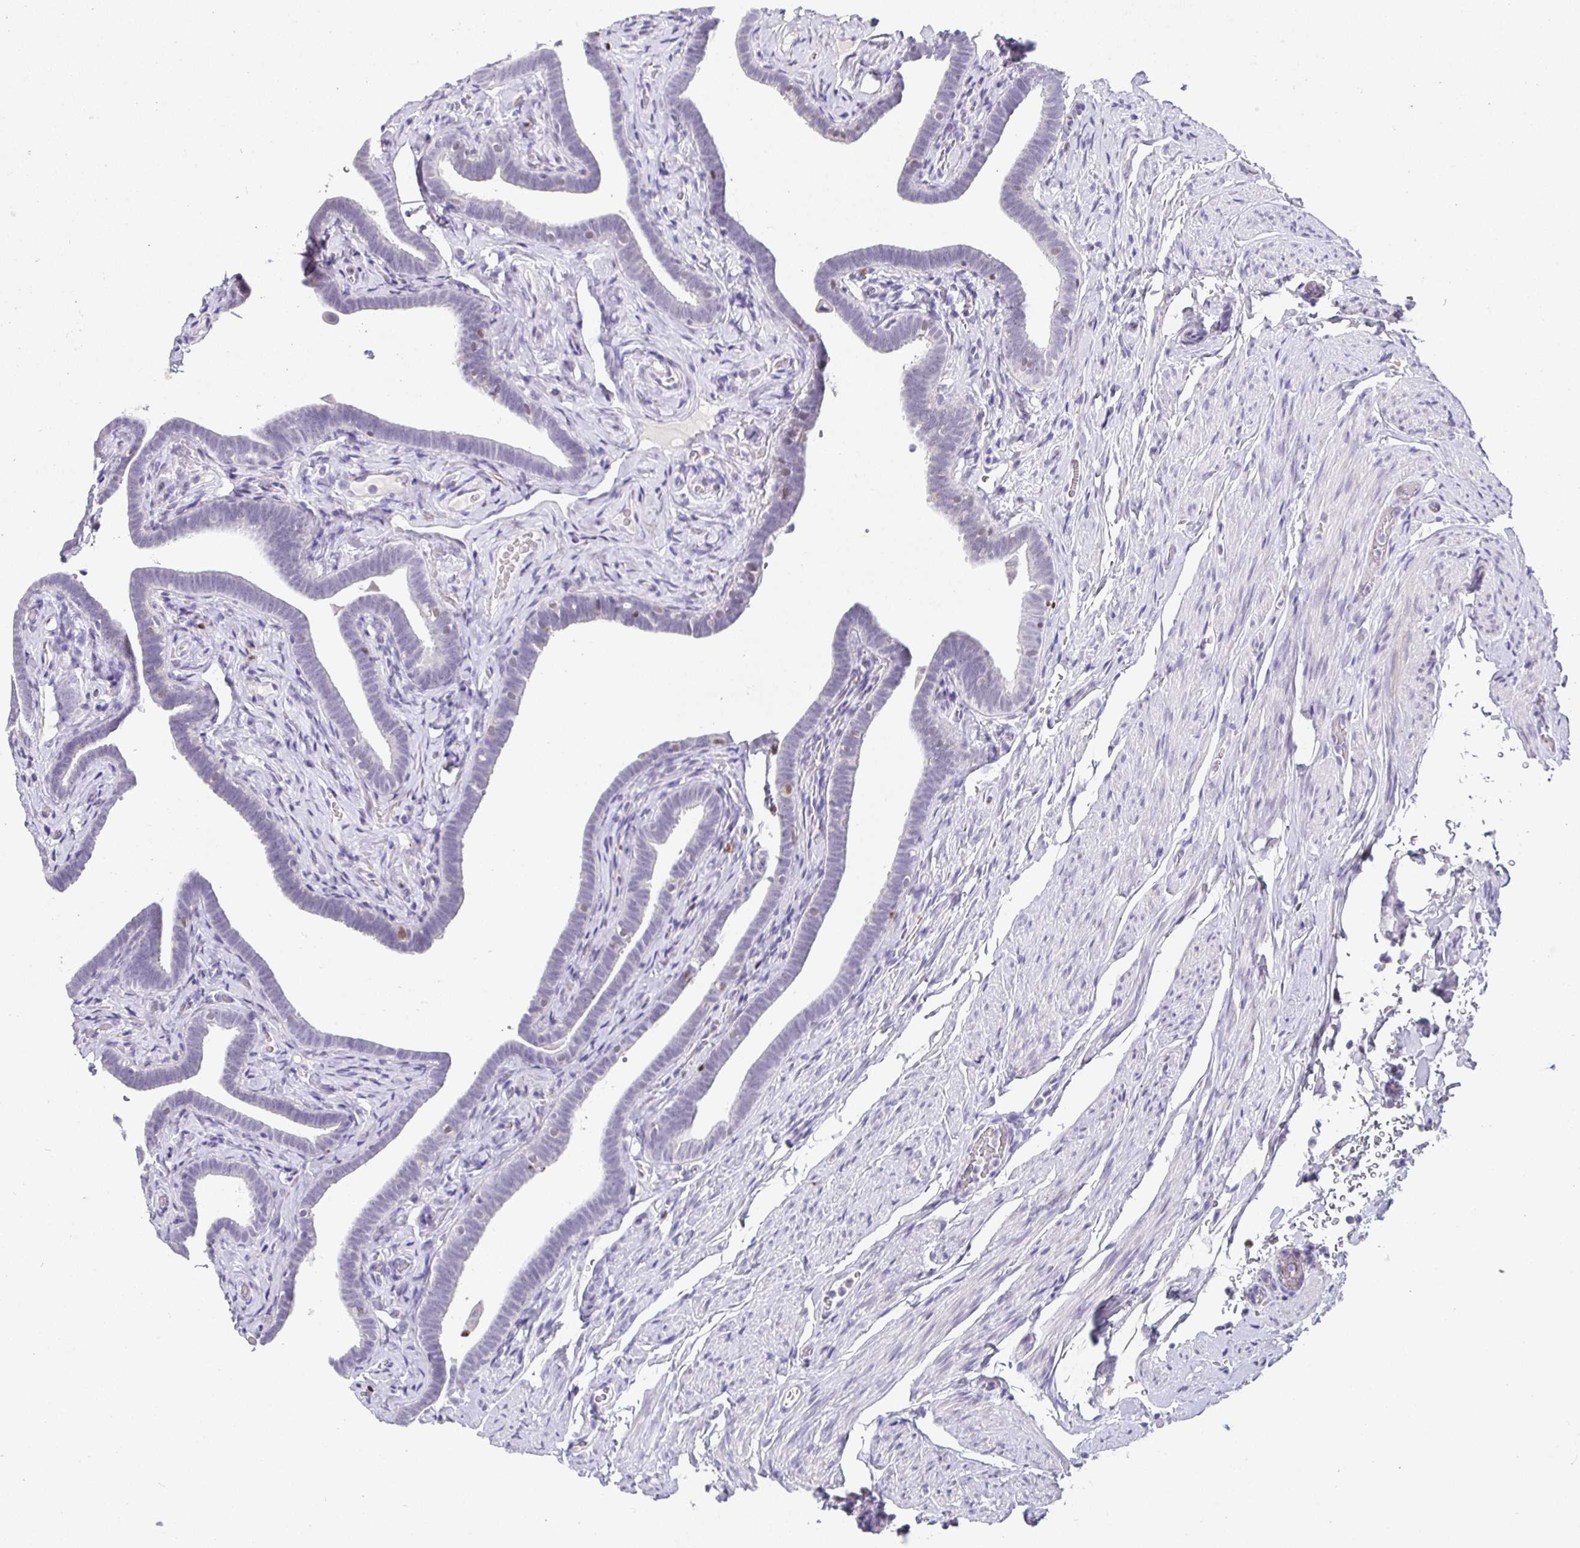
{"staining": {"intensity": "negative", "quantity": "none", "location": "none"}, "tissue": "fallopian tube", "cell_type": "Glandular cells", "image_type": "normal", "snomed": [{"axis": "morphology", "description": "Normal tissue, NOS"}, {"axis": "topography", "description": "Fallopian tube"}], "caption": "Protein analysis of normal fallopian tube shows no significant positivity in glandular cells.", "gene": "SATB1", "patient": {"sex": "female", "age": 69}}